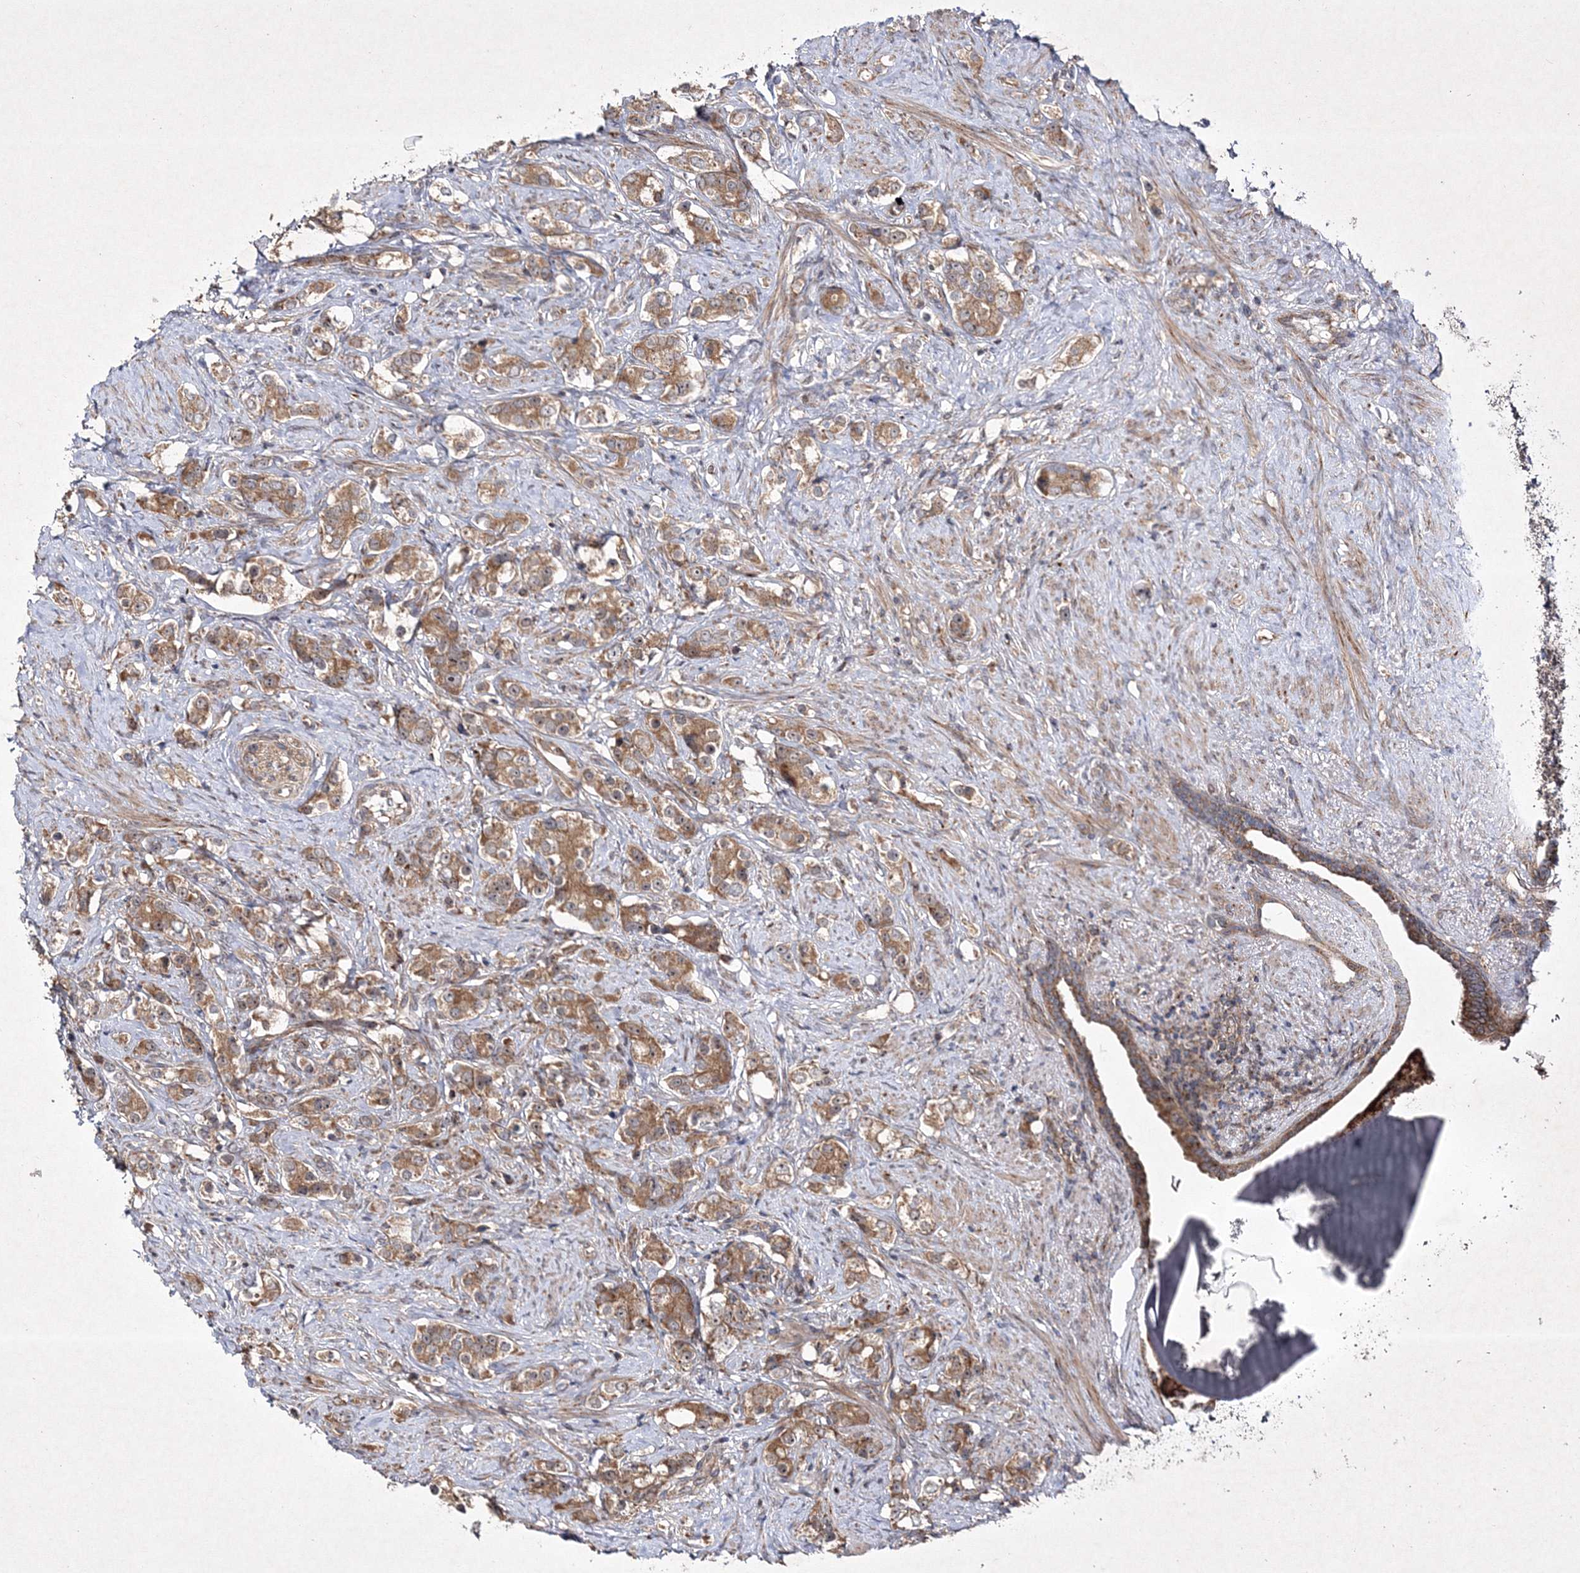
{"staining": {"intensity": "moderate", "quantity": ">75%", "location": "cytoplasmic/membranous"}, "tissue": "prostate cancer", "cell_type": "Tumor cells", "image_type": "cancer", "snomed": [{"axis": "morphology", "description": "Adenocarcinoma, High grade"}, {"axis": "topography", "description": "Prostate"}], "caption": "Immunohistochemical staining of human high-grade adenocarcinoma (prostate) shows medium levels of moderate cytoplasmic/membranous protein staining in about >75% of tumor cells.", "gene": "SCRN3", "patient": {"sex": "male", "age": 63}}